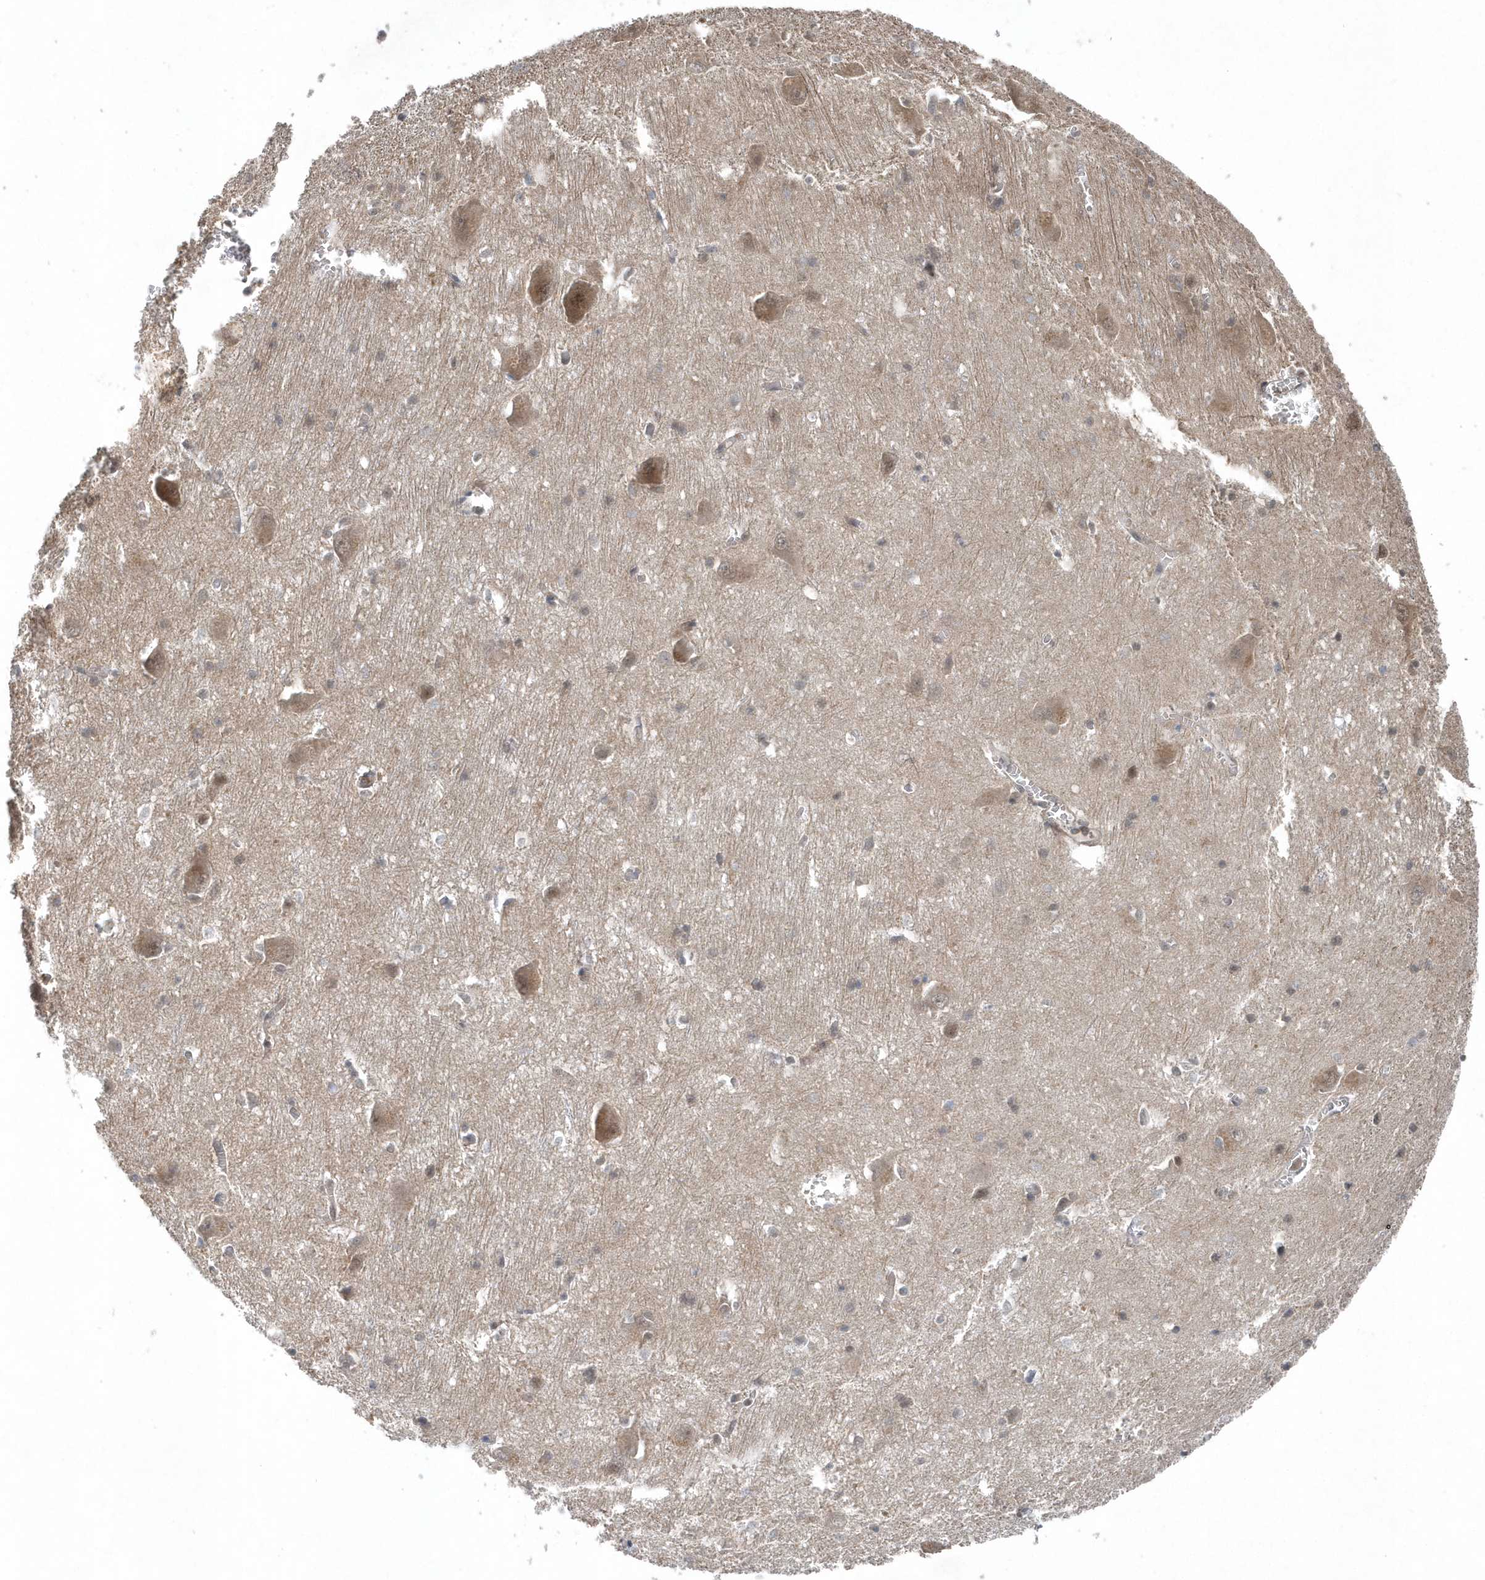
{"staining": {"intensity": "moderate", "quantity": "<25%", "location": "nuclear"}, "tissue": "caudate", "cell_type": "Glial cells", "image_type": "normal", "snomed": [{"axis": "morphology", "description": "Normal tissue, NOS"}, {"axis": "topography", "description": "Lateral ventricle wall"}], "caption": "Caudate stained with DAB IHC demonstrates low levels of moderate nuclear positivity in approximately <25% of glial cells.", "gene": "QTRT2", "patient": {"sex": "male", "age": 37}}